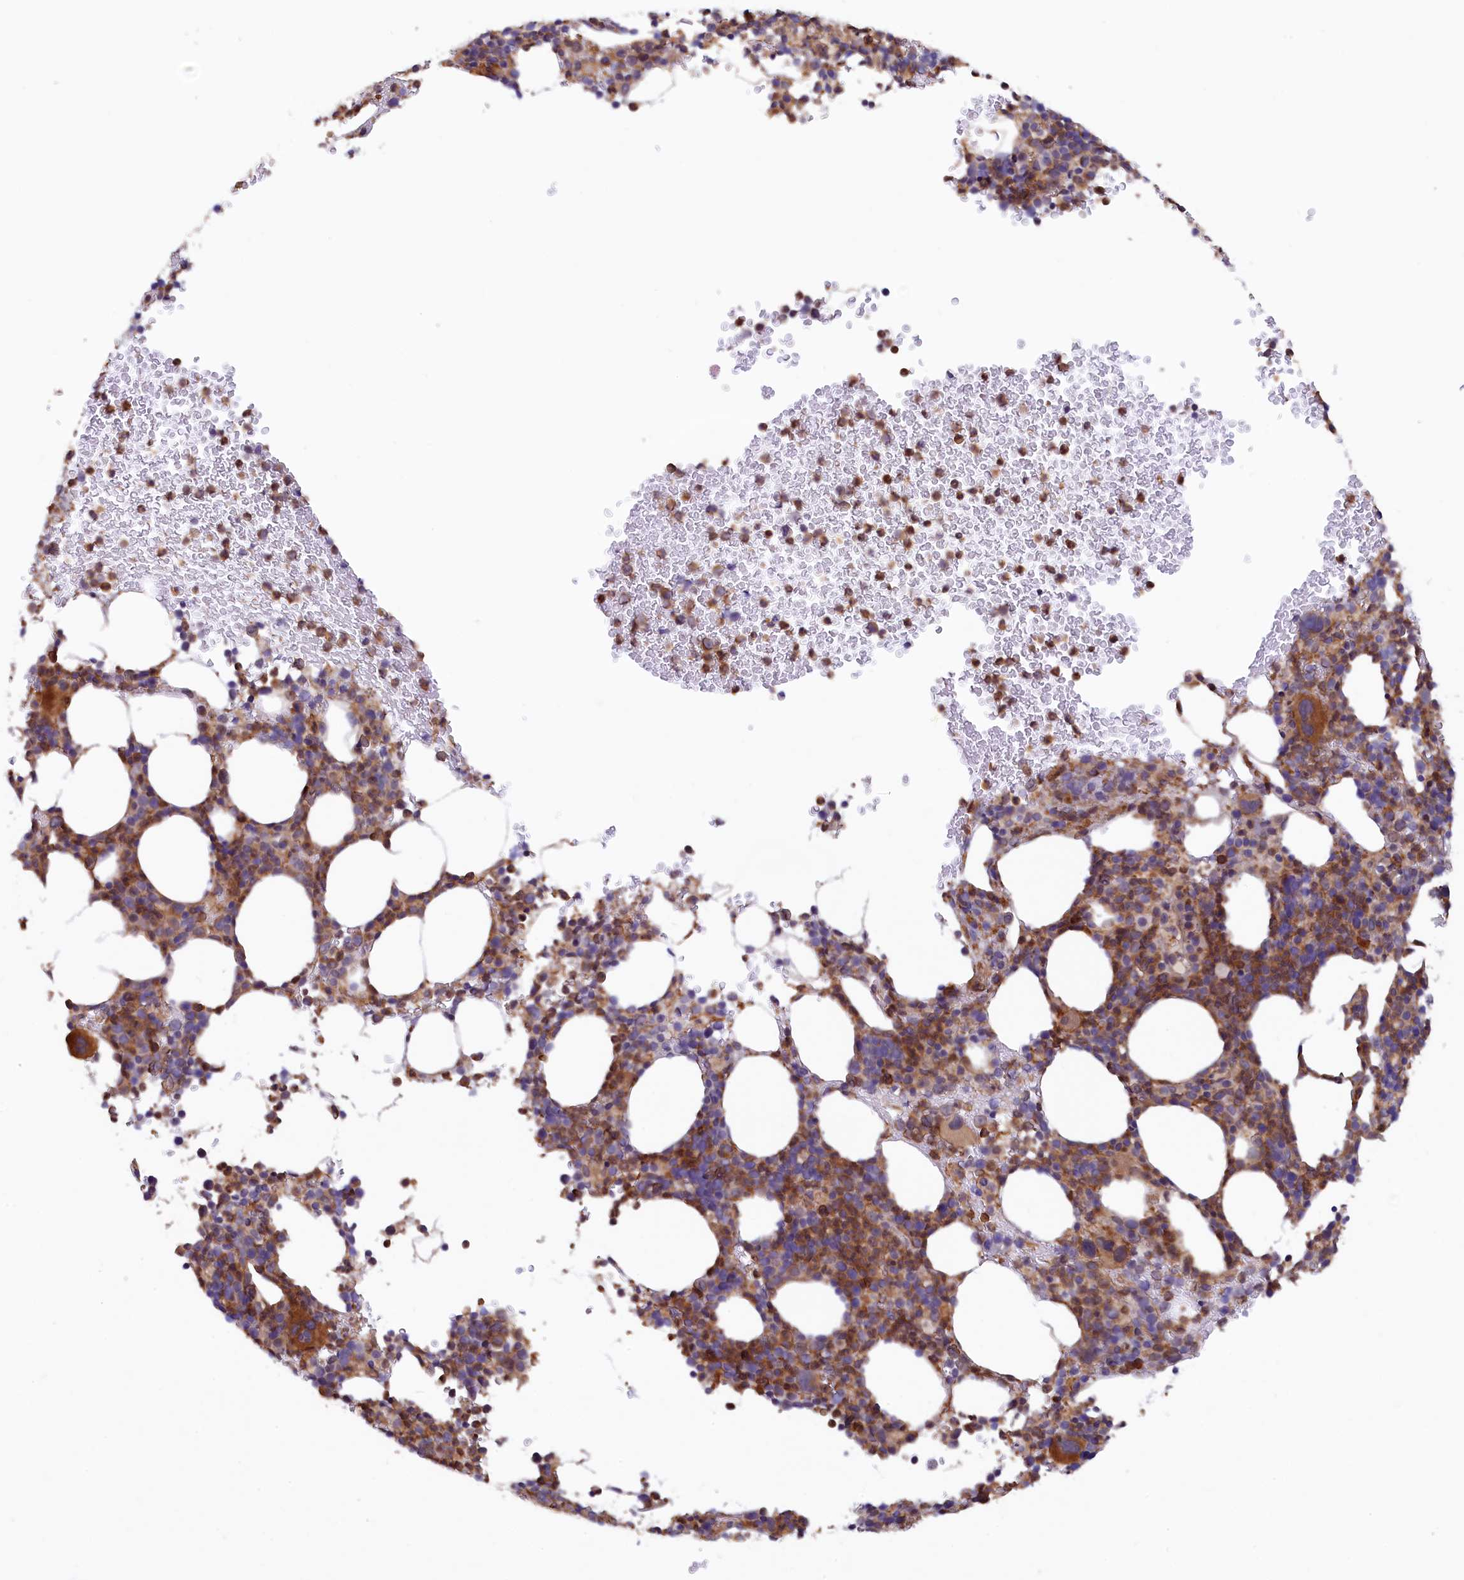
{"staining": {"intensity": "moderate", "quantity": ">75%", "location": "cytoplasmic/membranous,nuclear"}, "tissue": "bone marrow", "cell_type": "Hematopoietic cells", "image_type": "normal", "snomed": [{"axis": "morphology", "description": "Normal tissue, NOS"}, {"axis": "topography", "description": "Bone marrow"}], "caption": "High-magnification brightfield microscopy of normal bone marrow stained with DAB (brown) and counterstained with hematoxylin (blue). hematopoietic cells exhibit moderate cytoplasmic/membranous,nuclear staining is seen in approximately>75% of cells. The protein is stained brown, and the nuclei are stained in blue (DAB IHC with brightfield microscopy, high magnification).", "gene": "FERMT1", "patient": {"sex": "female", "age": 82}}